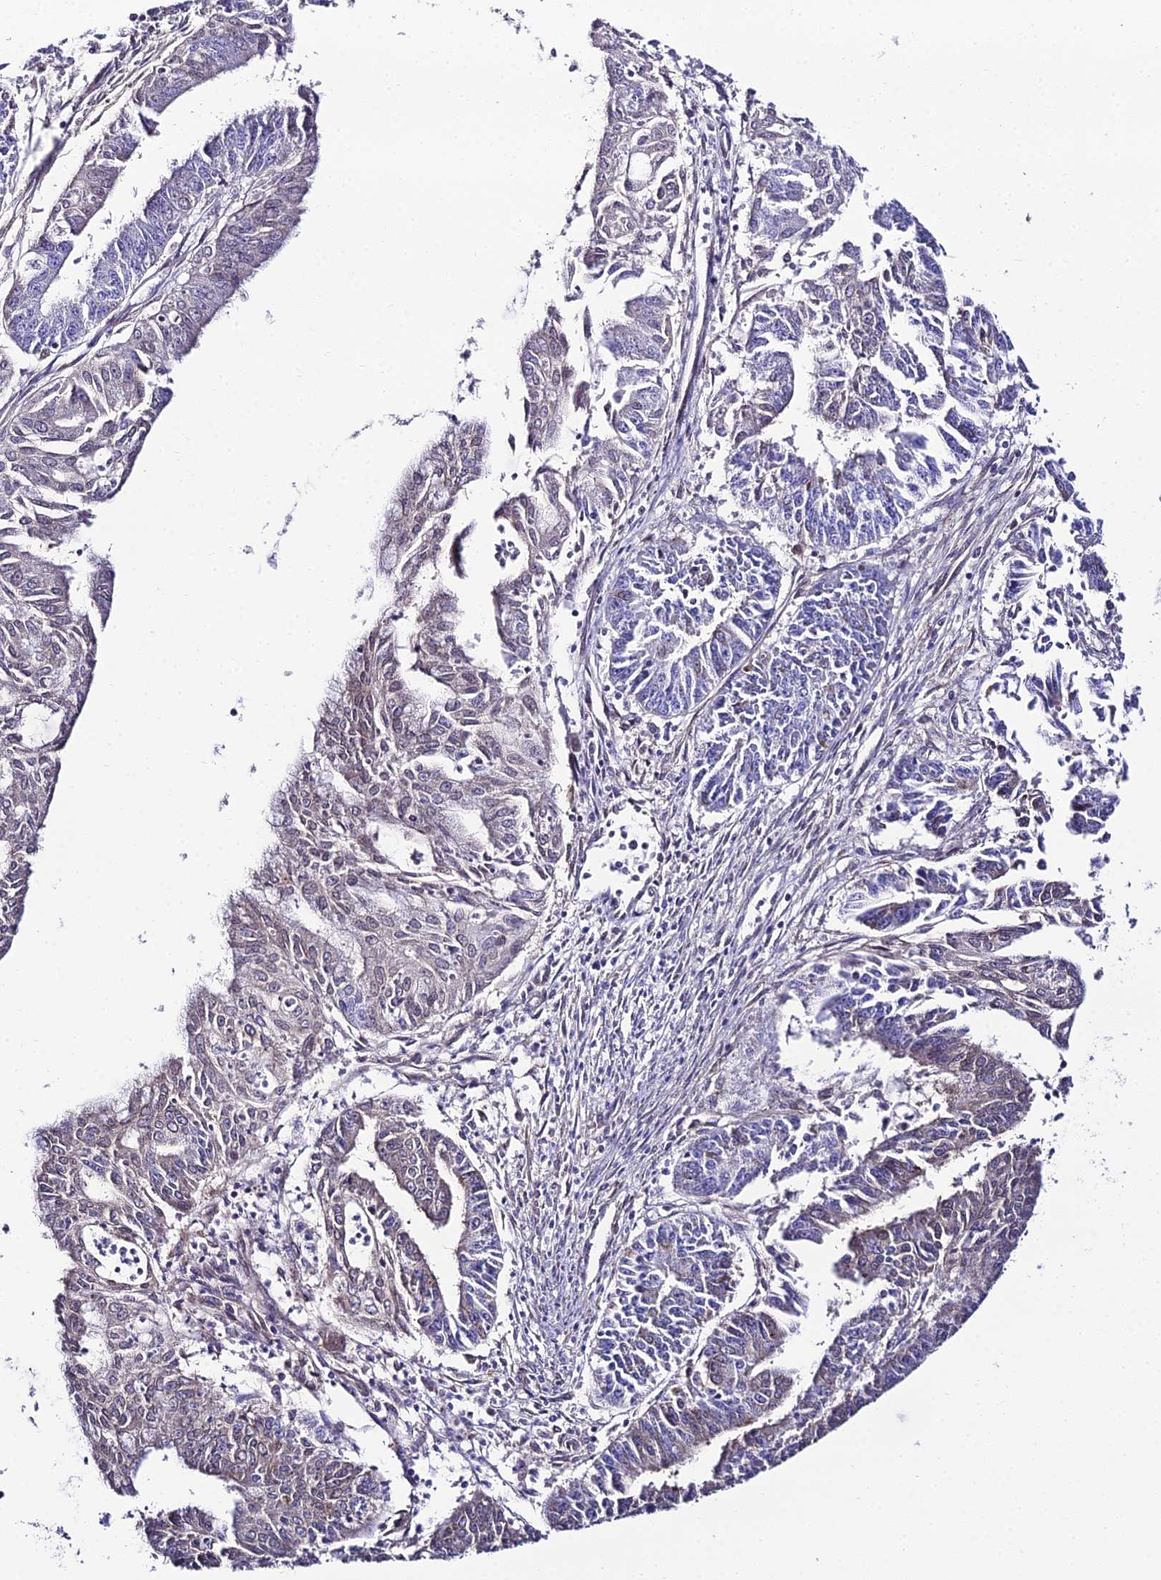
{"staining": {"intensity": "negative", "quantity": "none", "location": "none"}, "tissue": "endometrial cancer", "cell_type": "Tumor cells", "image_type": "cancer", "snomed": [{"axis": "morphology", "description": "Adenocarcinoma, NOS"}, {"axis": "topography", "description": "Endometrium"}], "caption": "This is an IHC photomicrograph of human endometrial cancer. There is no positivity in tumor cells.", "gene": "DDX19A", "patient": {"sex": "female", "age": 73}}